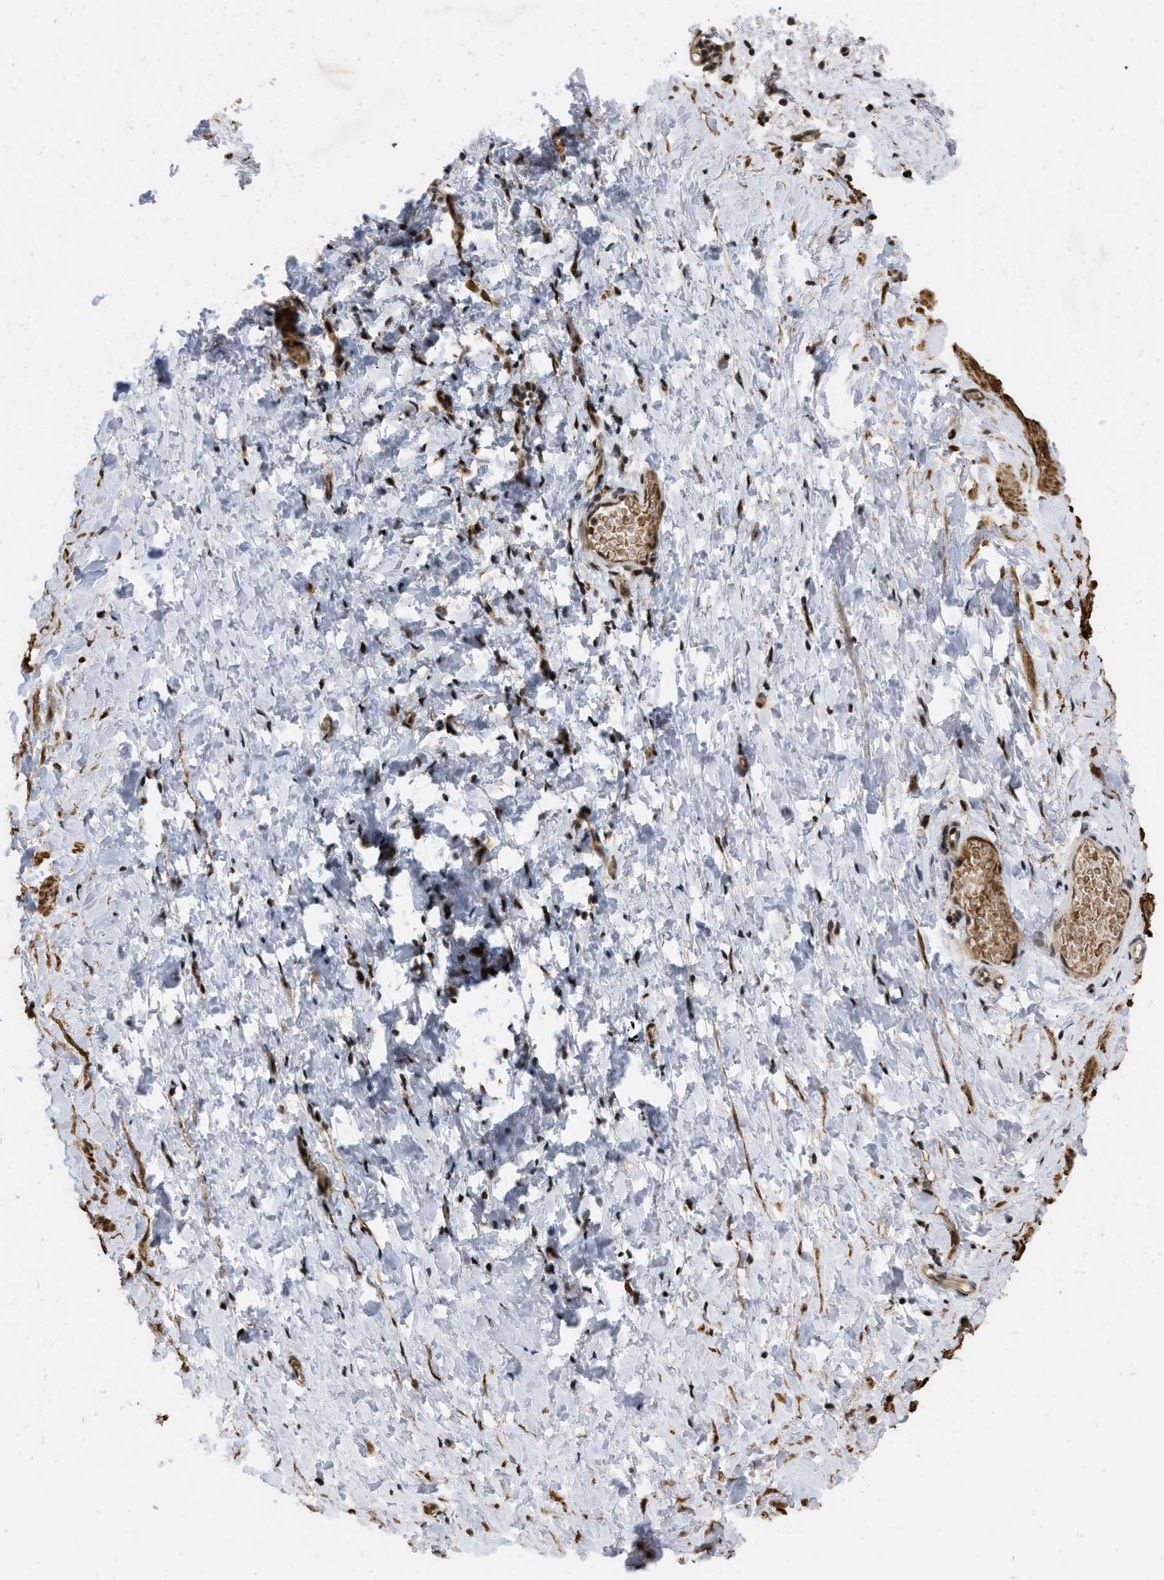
{"staining": {"intensity": "strong", "quantity": ">75%", "location": "cytoplasmic/membranous"}, "tissue": "smooth muscle", "cell_type": "Smooth muscle cells", "image_type": "normal", "snomed": [{"axis": "morphology", "description": "Normal tissue, NOS"}, {"axis": "topography", "description": "Smooth muscle"}], "caption": "Strong cytoplasmic/membranous protein positivity is appreciated in approximately >75% of smooth muscle cells in smooth muscle. (IHC, brightfield microscopy, high magnification).", "gene": "ANKRD11", "patient": {"sex": "male", "age": 16}}